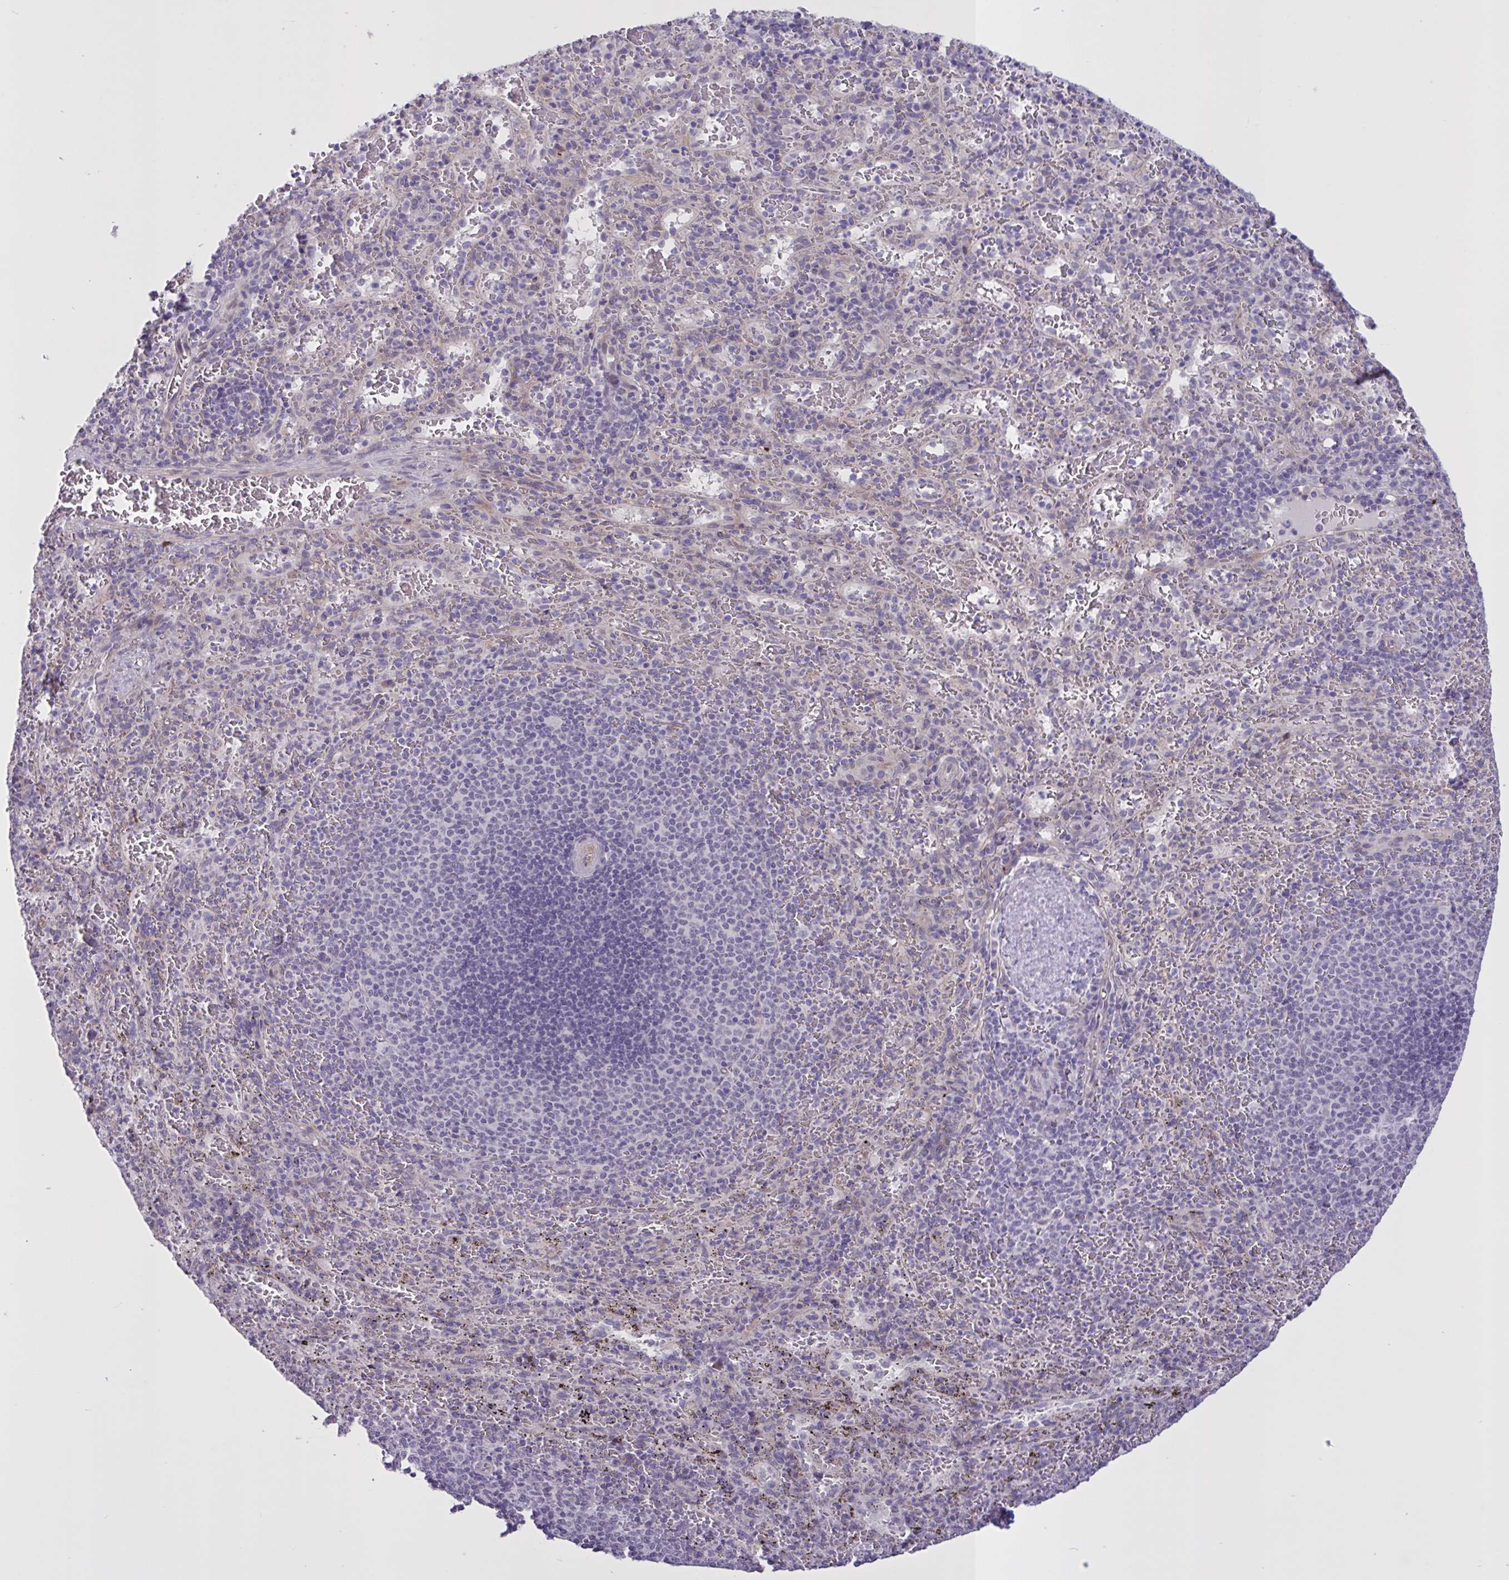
{"staining": {"intensity": "negative", "quantity": "none", "location": "none"}, "tissue": "spleen", "cell_type": "Cells in red pulp", "image_type": "normal", "snomed": [{"axis": "morphology", "description": "Normal tissue, NOS"}, {"axis": "topography", "description": "Spleen"}], "caption": "Protein analysis of normal spleen demonstrates no significant positivity in cells in red pulp.", "gene": "MRGPRX2", "patient": {"sex": "male", "age": 57}}